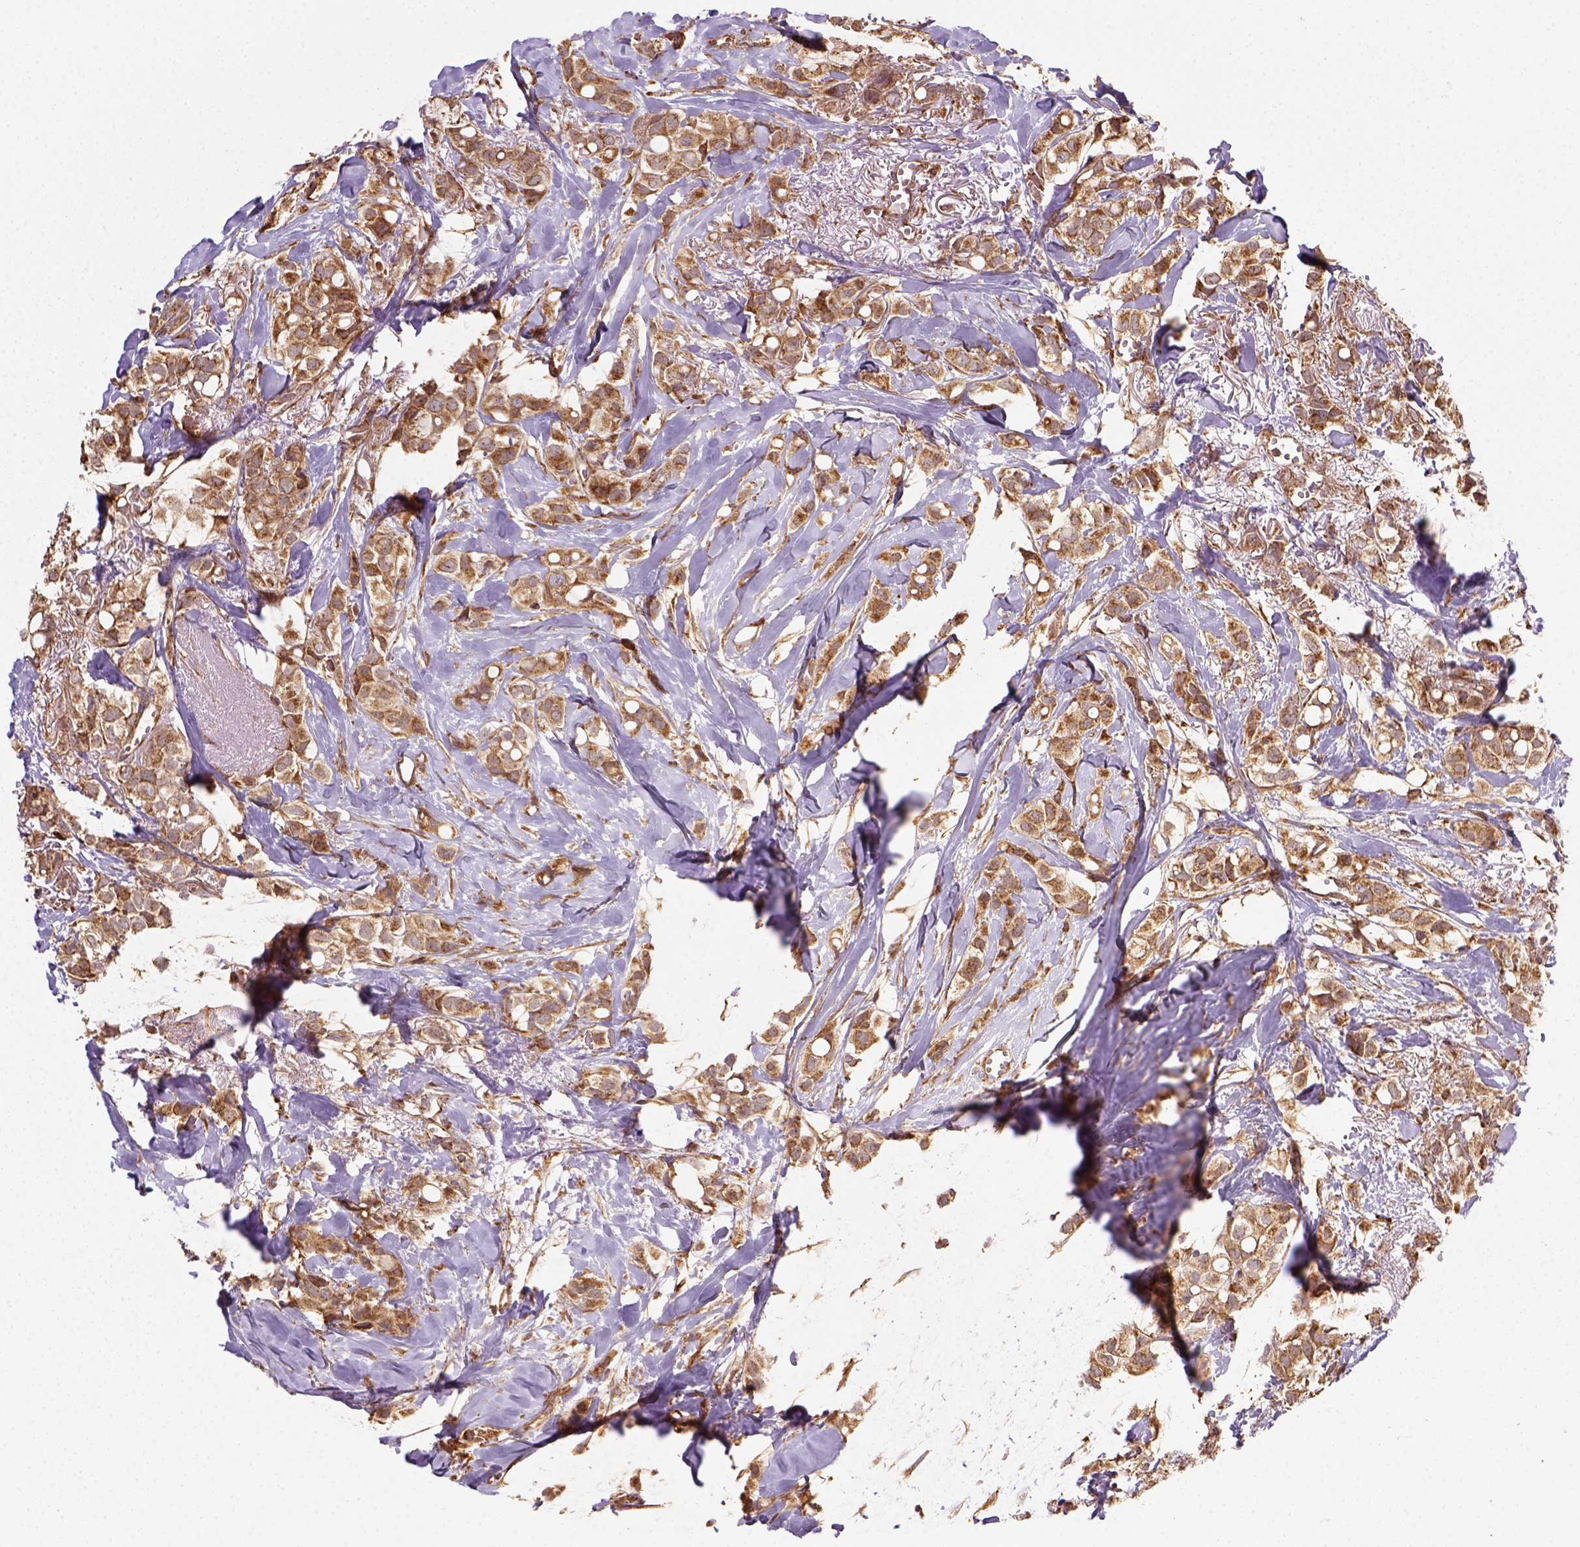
{"staining": {"intensity": "moderate", "quantity": ">75%", "location": "nuclear"}, "tissue": "breast cancer", "cell_type": "Tumor cells", "image_type": "cancer", "snomed": [{"axis": "morphology", "description": "Duct carcinoma"}, {"axis": "topography", "description": "Breast"}], "caption": "Tumor cells display medium levels of moderate nuclear positivity in approximately >75% of cells in human invasive ductal carcinoma (breast). The protein of interest is shown in brown color, while the nuclei are stained blue.", "gene": "MAPK8IP3", "patient": {"sex": "female", "age": 85}}